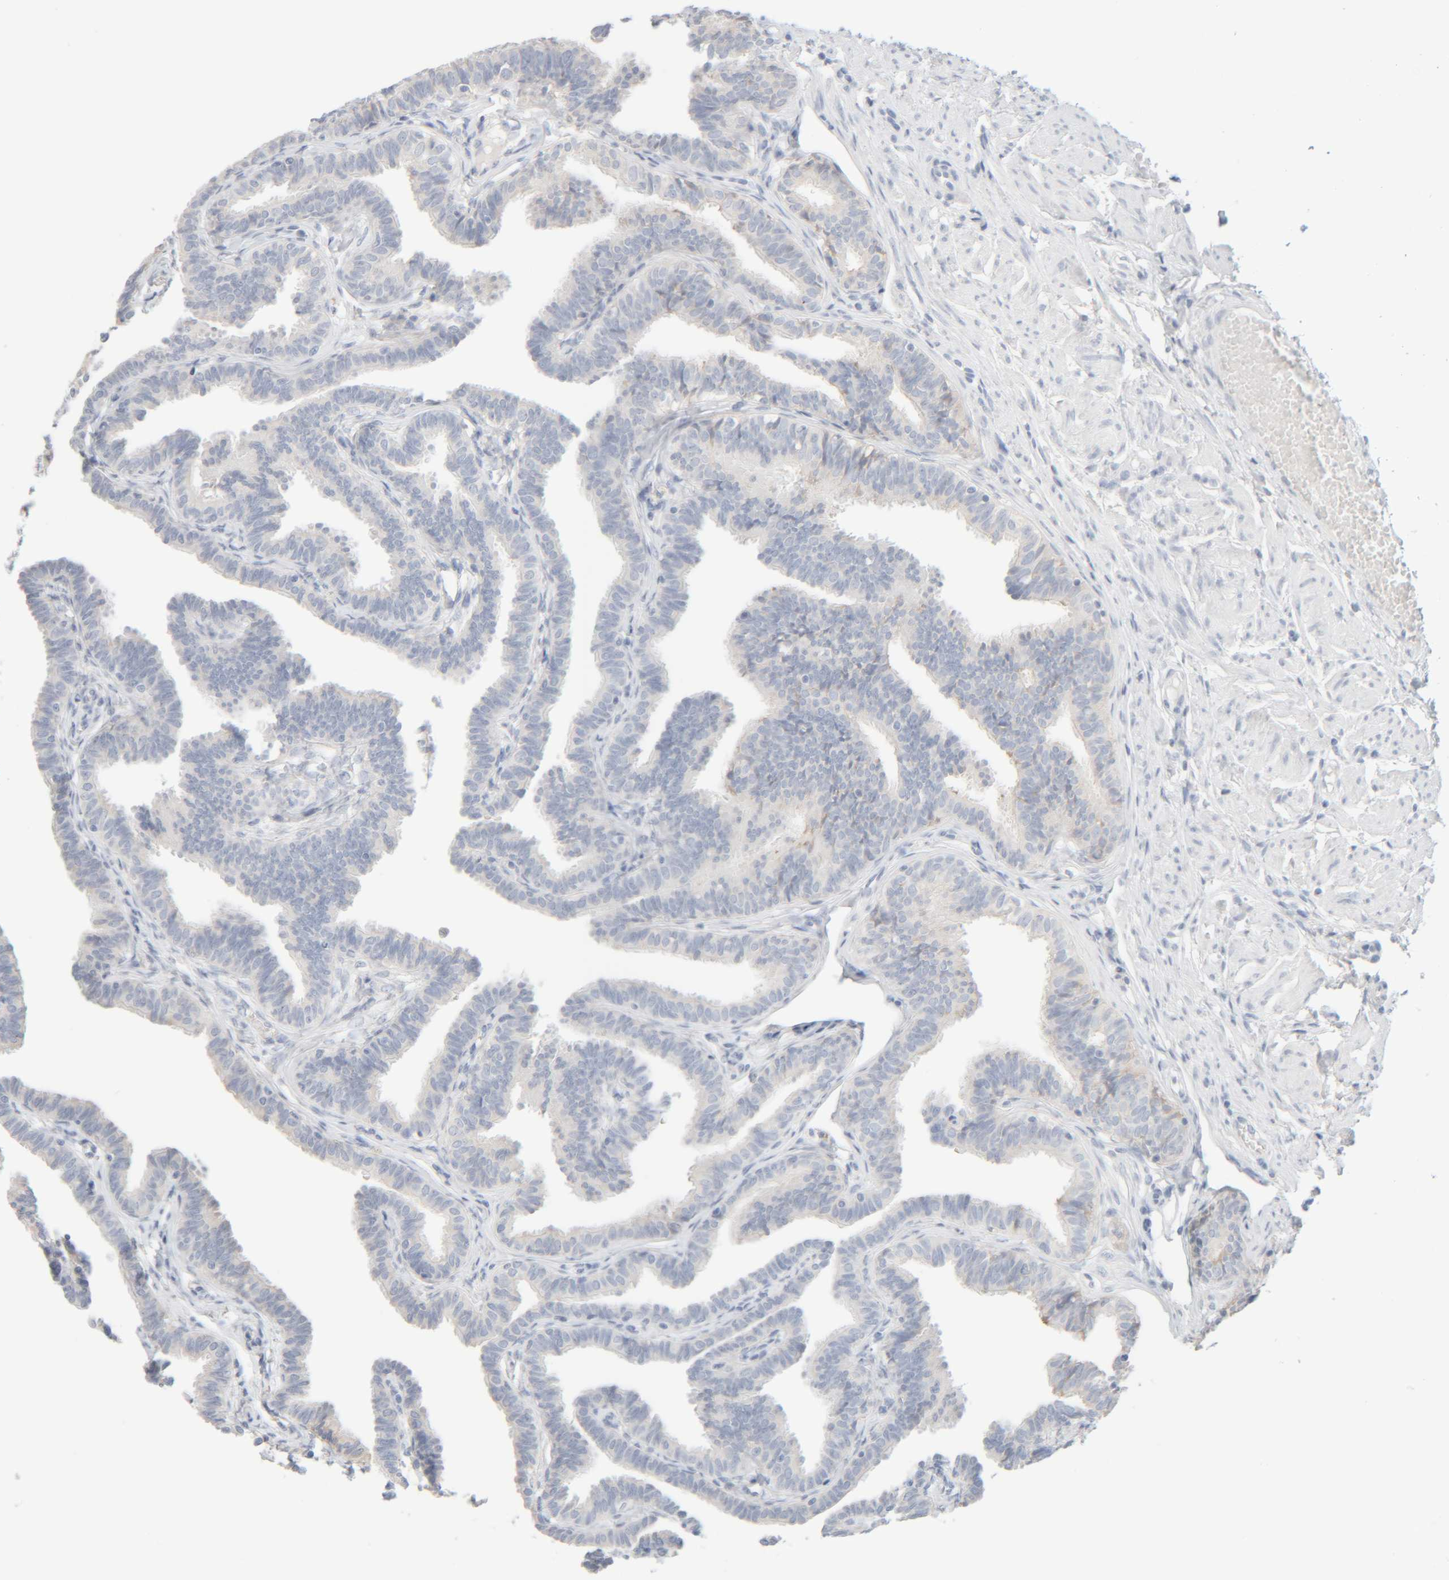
{"staining": {"intensity": "weak", "quantity": "<25%", "location": "cytoplasmic/membranous"}, "tissue": "fallopian tube", "cell_type": "Glandular cells", "image_type": "normal", "snomed": [{"axis": "morphology", "description": "Normal tissue, NOS"}, {"axis": "topography", "description": "Fallopian tube"}, {"axis": "topography", "description": "Ovary"}], "caption": "This is an immunohistochemistry histopathology image of unremarkable fallopian tube. There is no positivity in glandular cells.", "gene": "RIDA", "patient": {"sex": "female", "age": 23}}